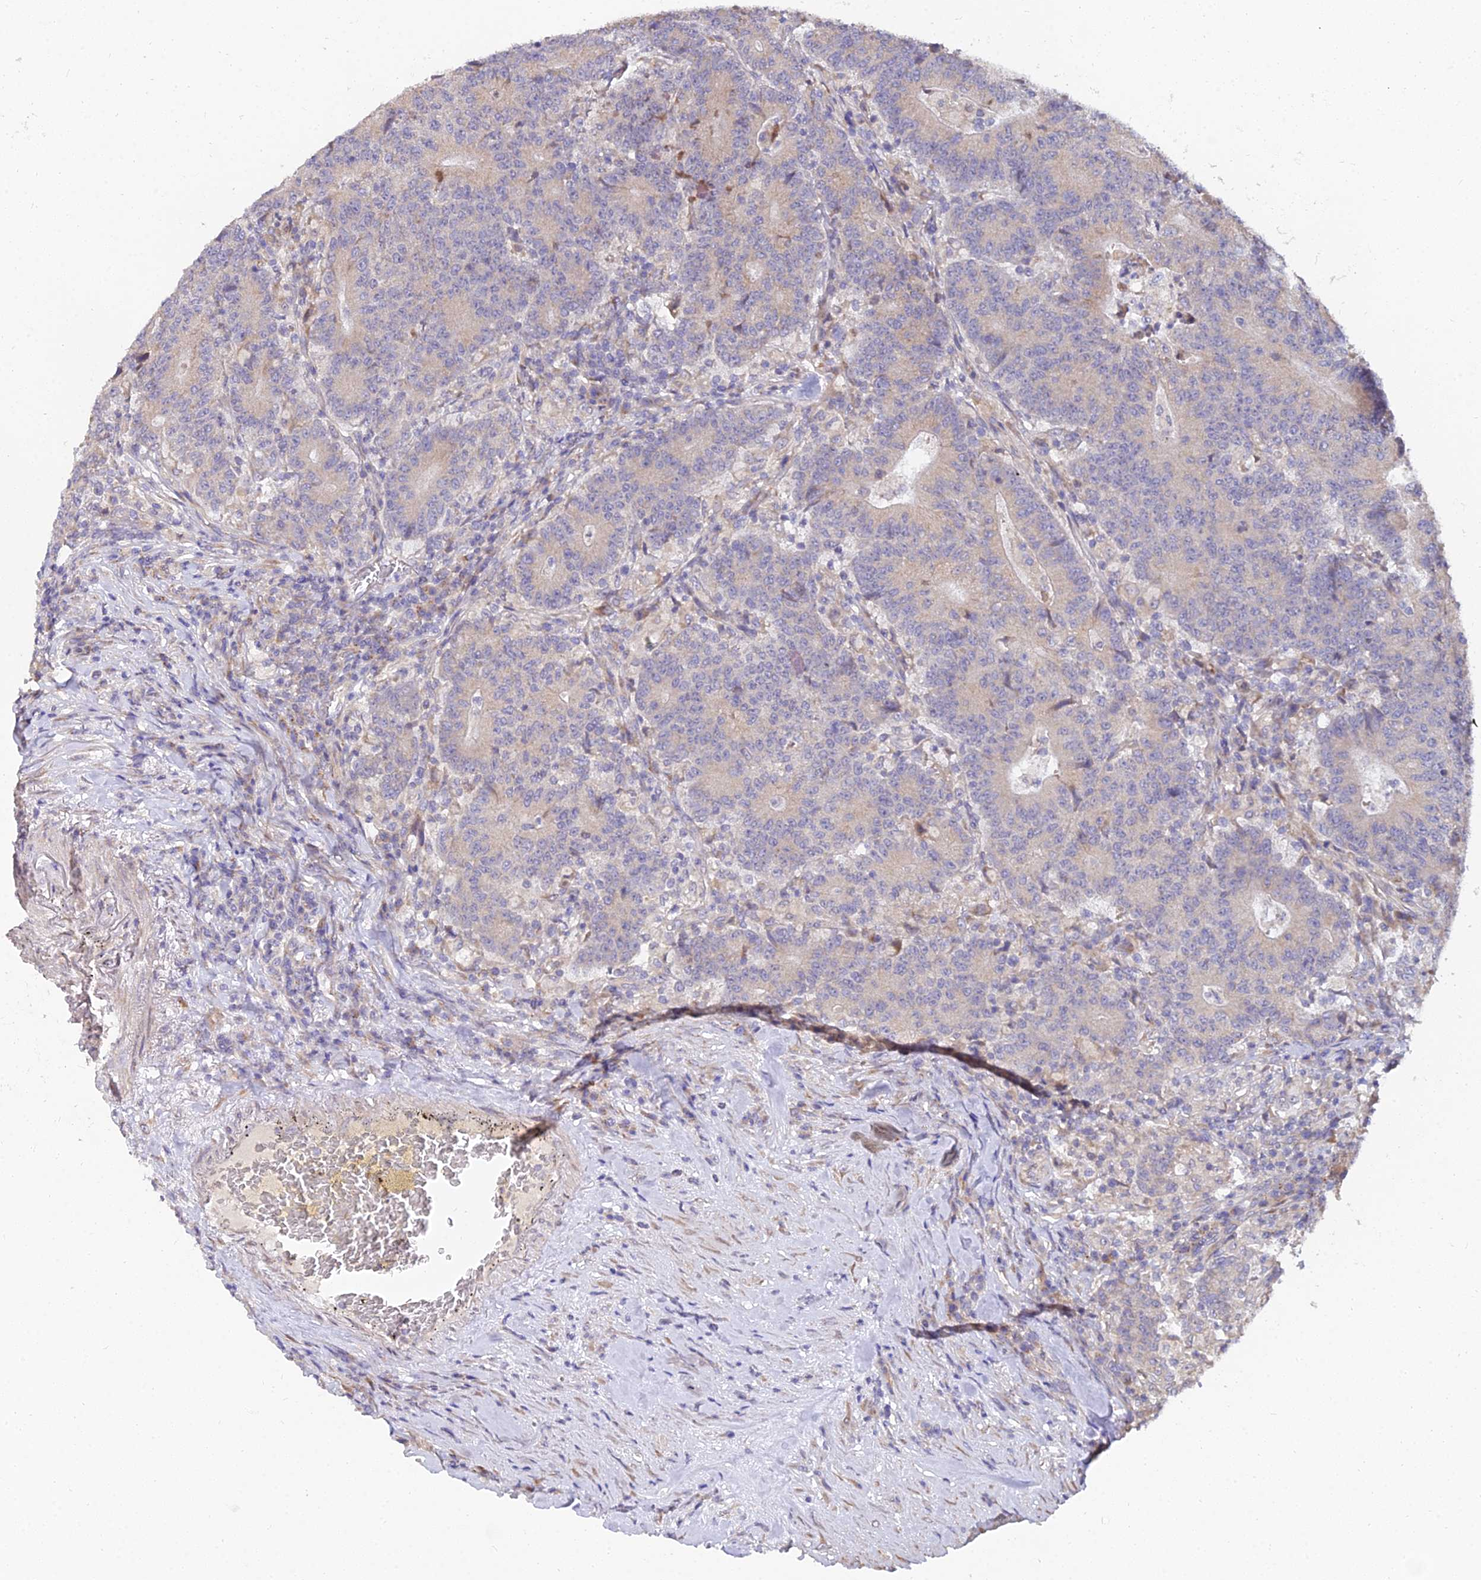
{"staining": {"intensity": "weak", "quantity": "25%-75%", "location": "cytoplasmic/membranous"}, "tissue": "colorectal cancer", "cell_type": "Tumor cells", "image_type": "cancer", "snomed": [{"axis": "morphology", "description": "Adenocarcinoma, NOS"}, {"axis": "topography", "description": "Colon"}], "caption": "The histopathology image shows staining of colorectal cancer (adenocarcinoma), revealing weak cytoplasmic/membranous protein positivity (brown color) within tumor cells.", "gene": "ARL8B", "patient": {"sex": "female", "age": 75}}